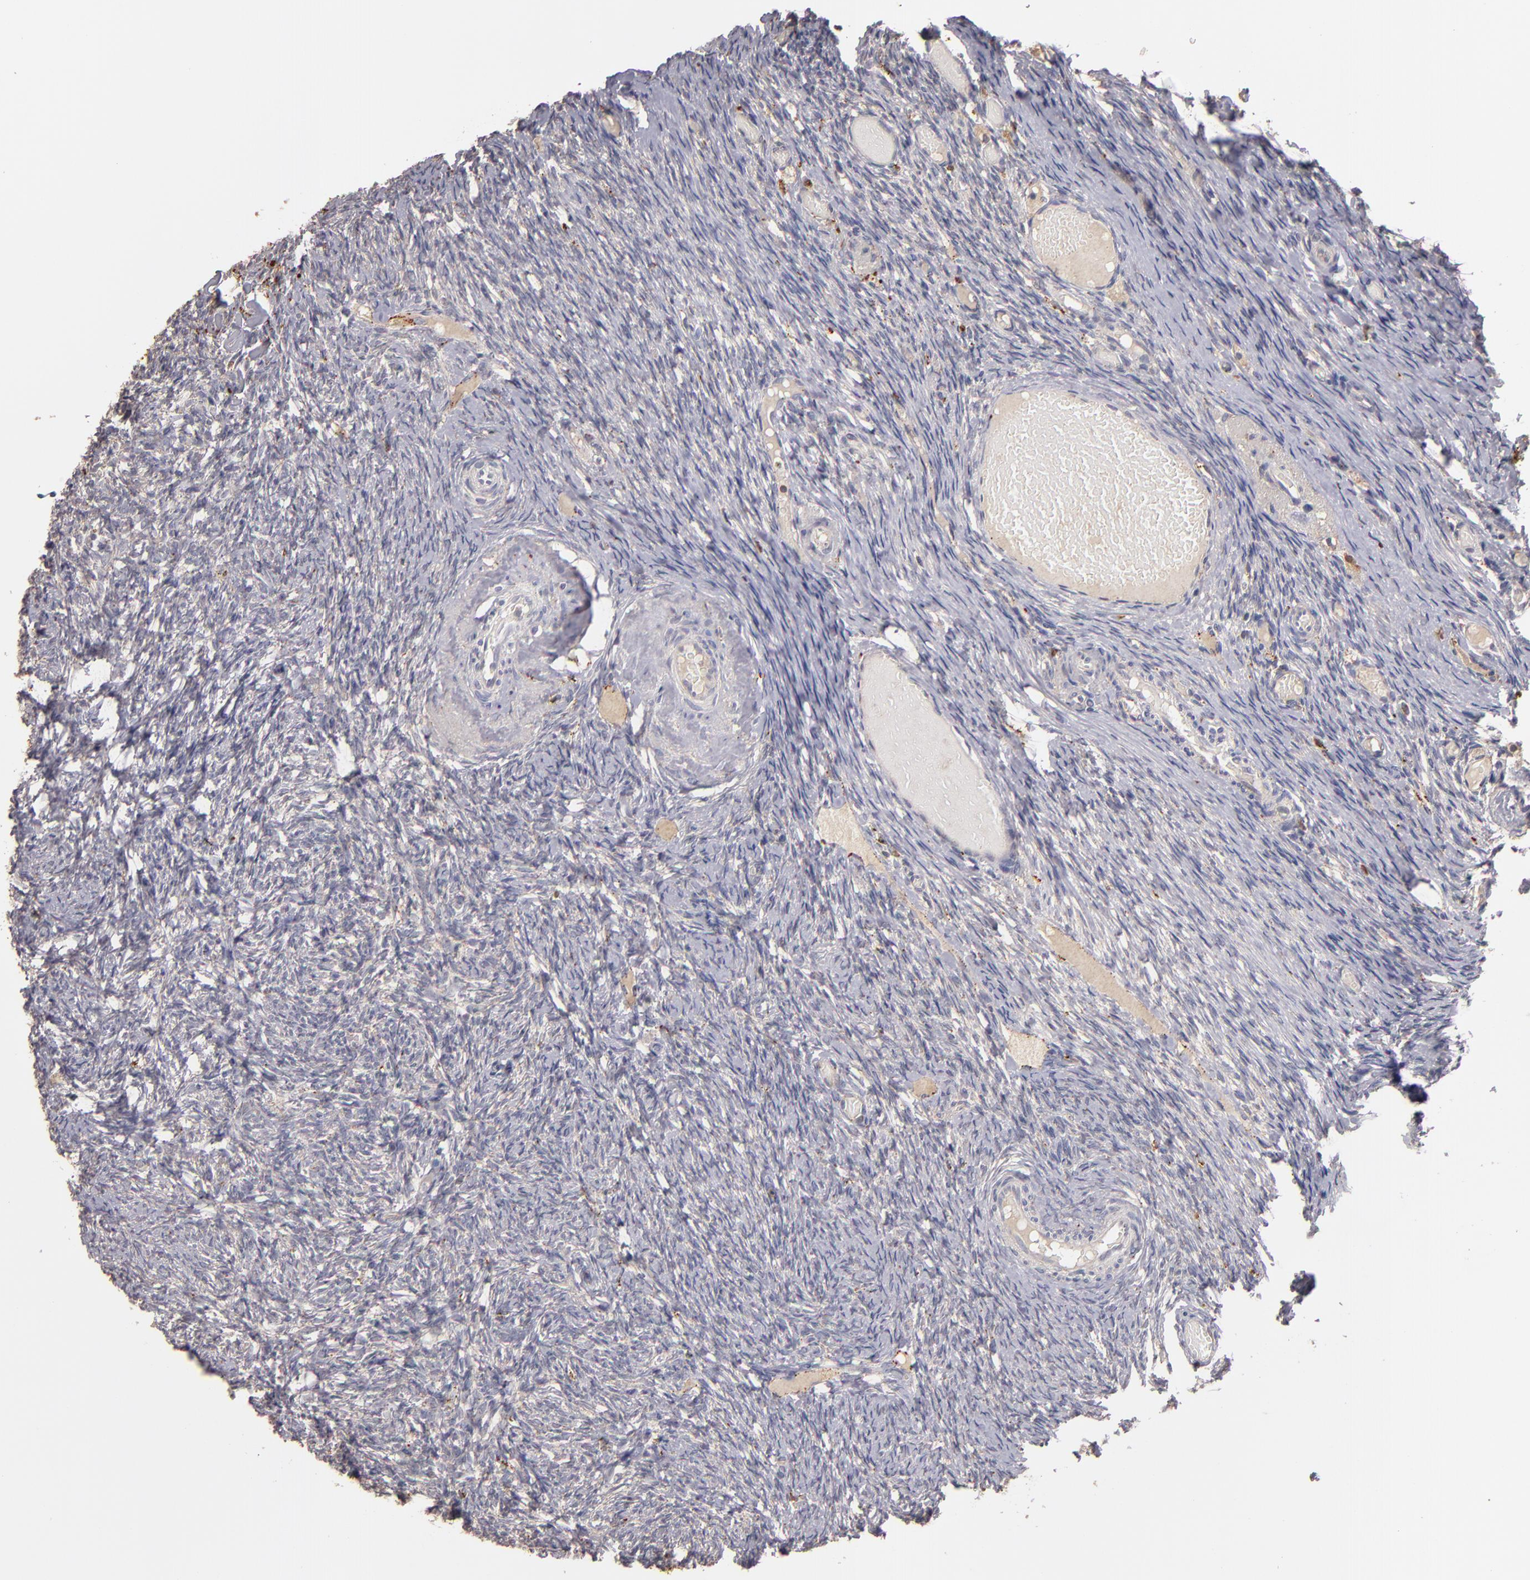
{"staining": {"intensity": "negative", "quantity": "none", "location": "none"}, "tissue": "ovary", "cell_type": "Ovarian stroma cells", "image_type": "normal", "snomed": [{"axis": "morphology", "description": "Normal tissue, NOS"}, {"axis": "topography", "description": "Ovary"}], "caption": "An IHC histopathology image of normal ovary is shown. There is no staining in ovarian stroma cells of ovary. (Immunohistochemistry (ihc), brightfield microscopy, high magnification).", "gene": "TRAF1", "patient": {"sex": "female", "age": 60}}